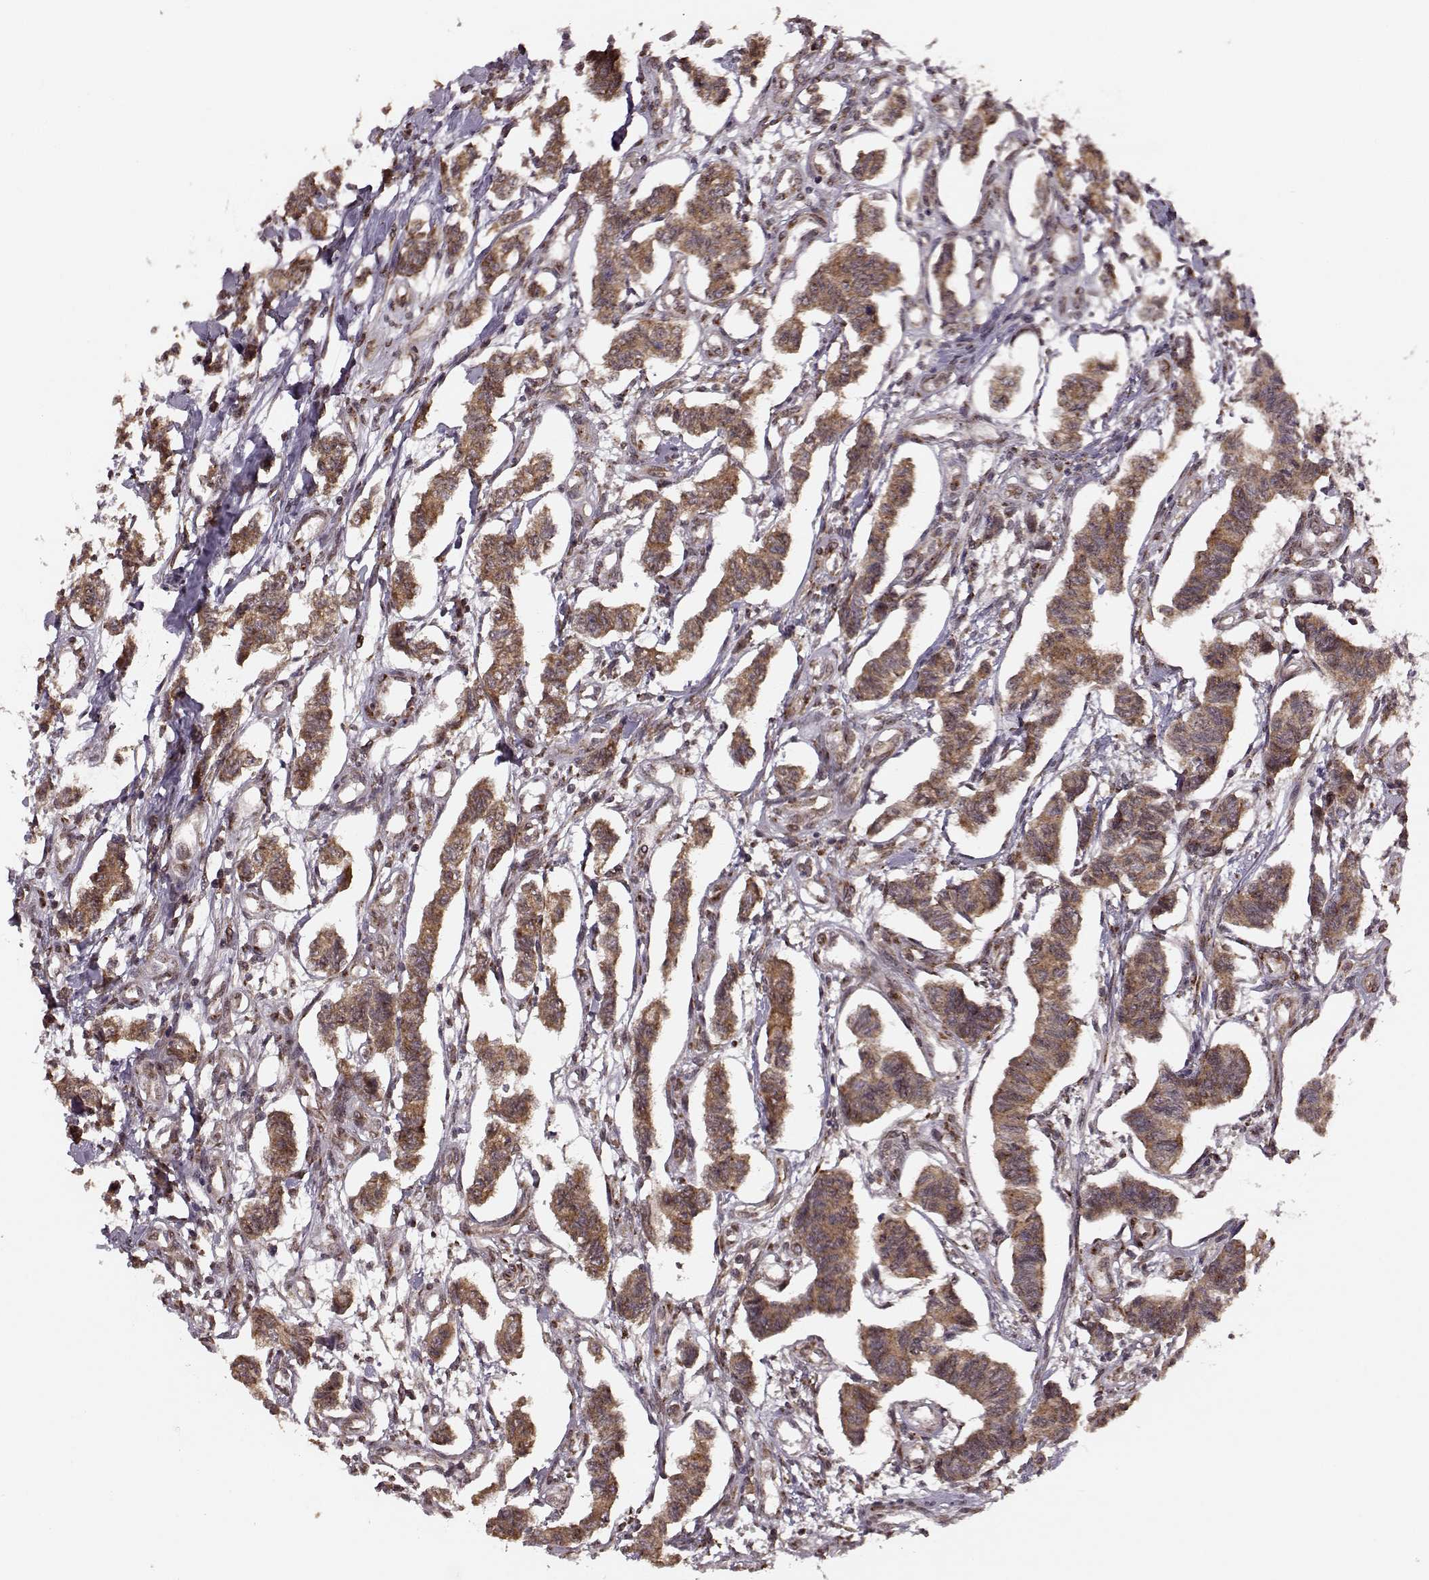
{"staining": {"intensity": "moderate", "quantity": ">75%", "location": "cytoplasmic/membranous"}, "tissue": "carcinoid", "cell_type": "Tumor cells", "image_type": "cancer", "snomed": [{"axis": "morphology", "description": "Carcinoid, malignant, NOS"}, {"axis": "topography", "description": "Kidney"}], "caption": "This histopathology image reveals carcinoid (malignant) stained with IHC to label a protein in brown. The cytoplasmic/membranous of tumor cells show moderate positivity for the protein. Nuclei are counter-stained blue.", "gene": "YIPF5", "patient": {"sex": "female", "age": 41}}